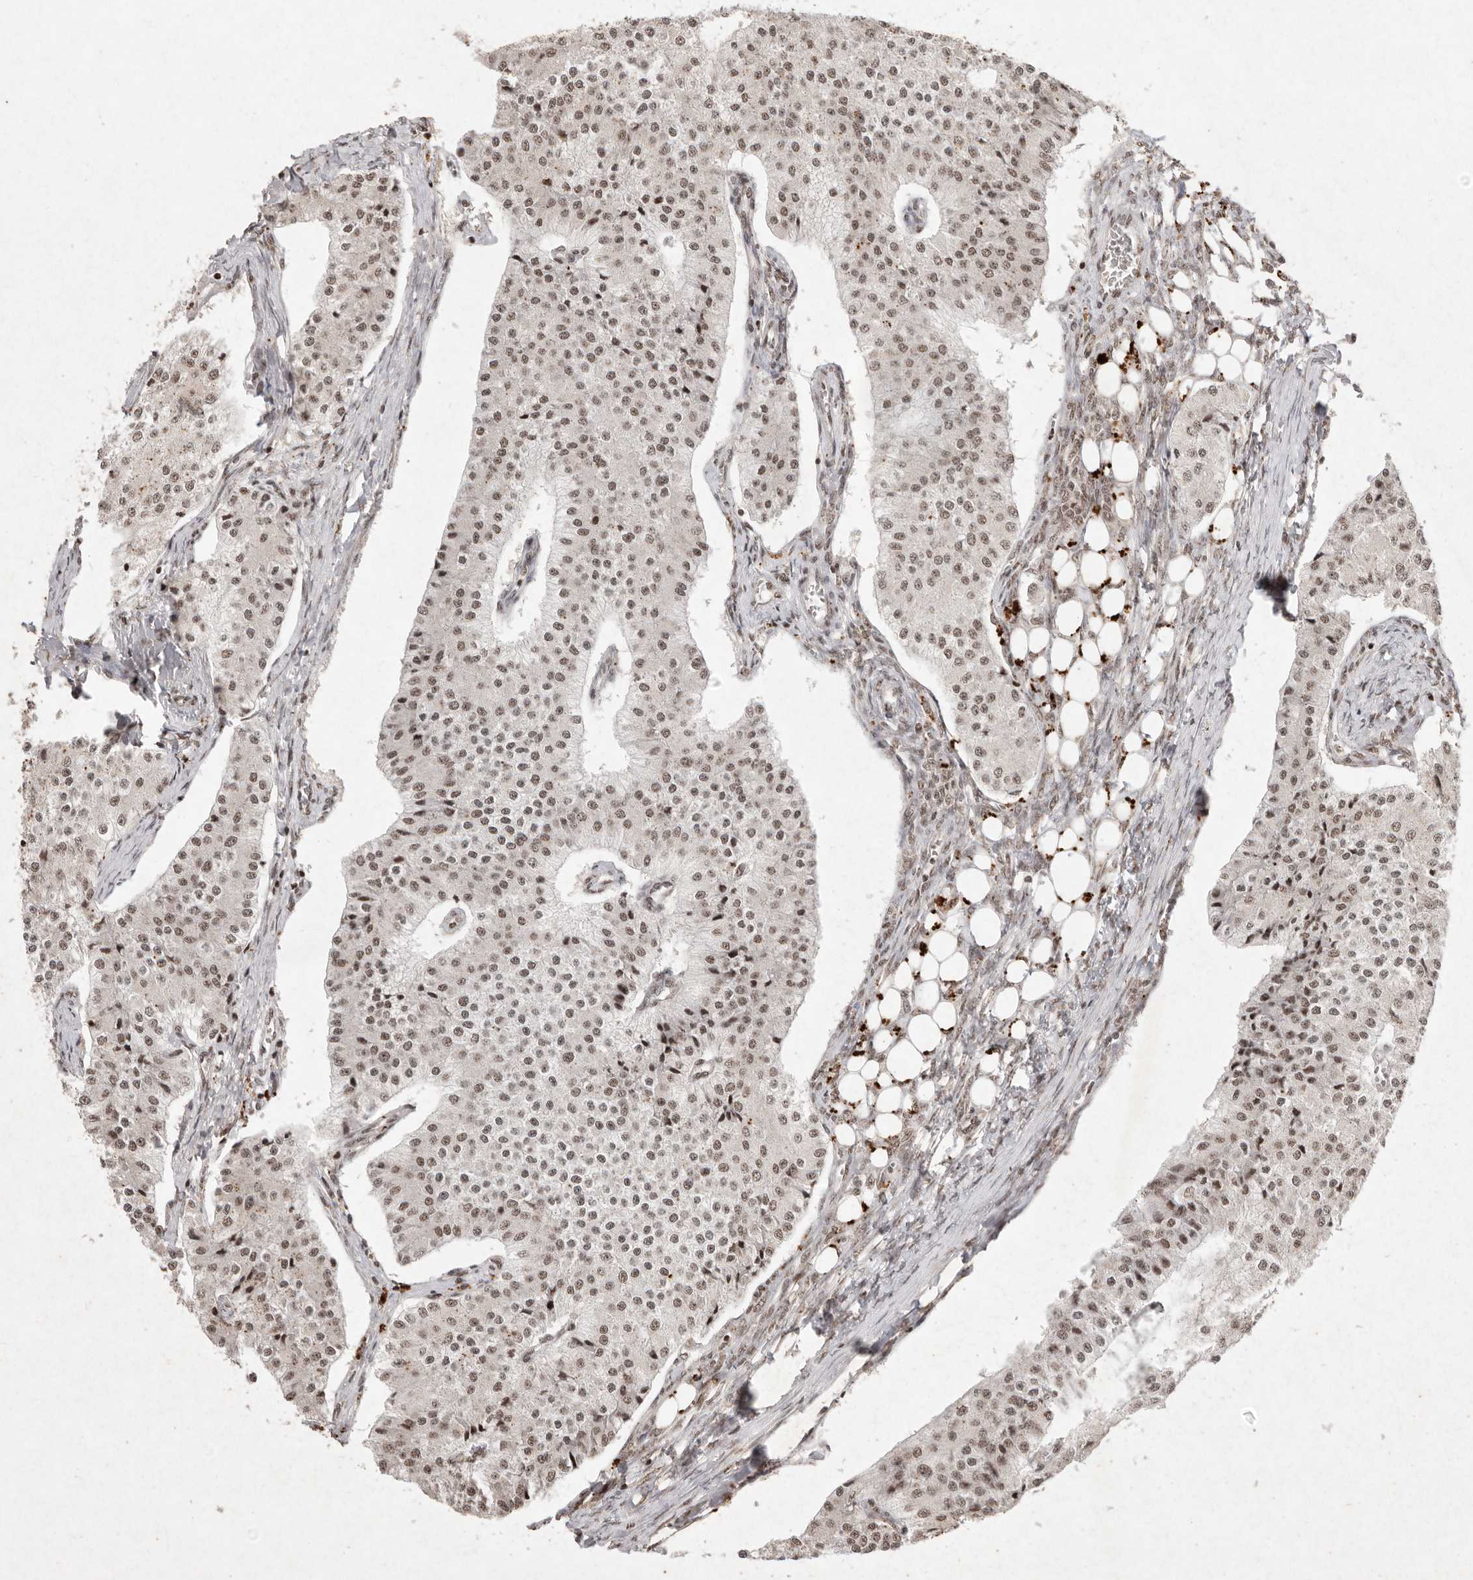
{"staining": {"intensity": "weak", "quantity": ">75%", "location": "nuclear"}, "tissue": "carcinoid", "cell_type": "Tumor cells", "image_type": "cancer", "snomed": [{"axis": "morphology", "description": "Carcinoid, malignant, NOS"}, {"axis": "topography", "description": "Colon"}], "caption": "Malignant carcinoid stained with immunohistochemistry reveals weak nuclear expression in approximately >75% of tumor cells.", "gene": "NKX3-2", "patient": {"sex": "female", "age": 52}}